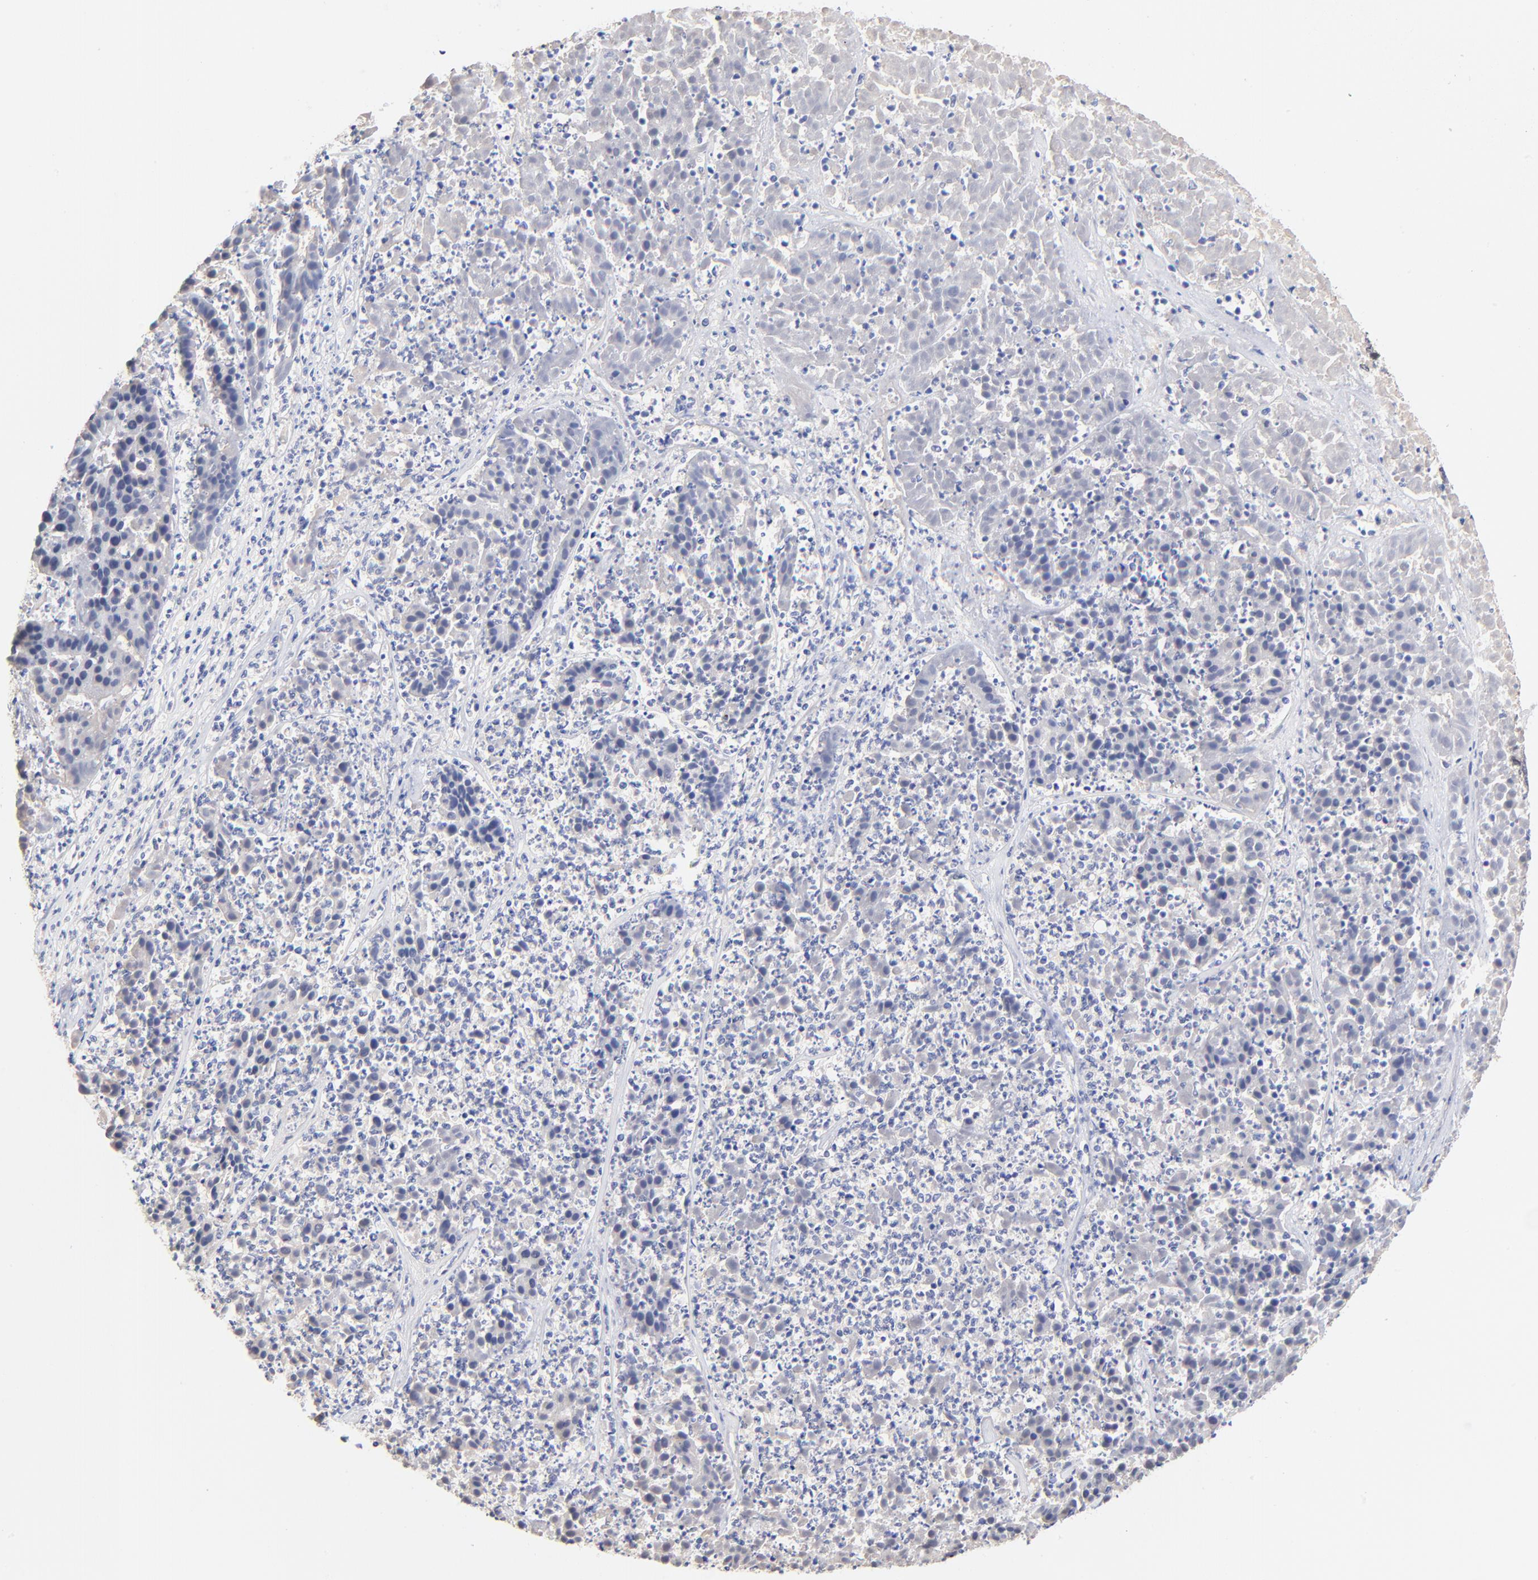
{"staining": {"intensity": "negative", "quantity": "none", "location": "none"}, "tissue": "pancreatic cancer", "cell_type": "Tumor cells", "image_type": "cancer", "snomed": [{"axis": "morphology", "description": "Adenocarcinoma, NOS"}, {"axis": "topography", "description": "Pancreas"}], "caption": "This is a image of immunohistochemistry staining of pancreatic cancer, which shows no positivity in tumor cells. (DAB (3,3'-diaminobenzidine) immunohistochemistry (IHC) with hematoxylin counter stain).", "gene": "TXNL1", "patient": {"sex": "male", "age": 50}}